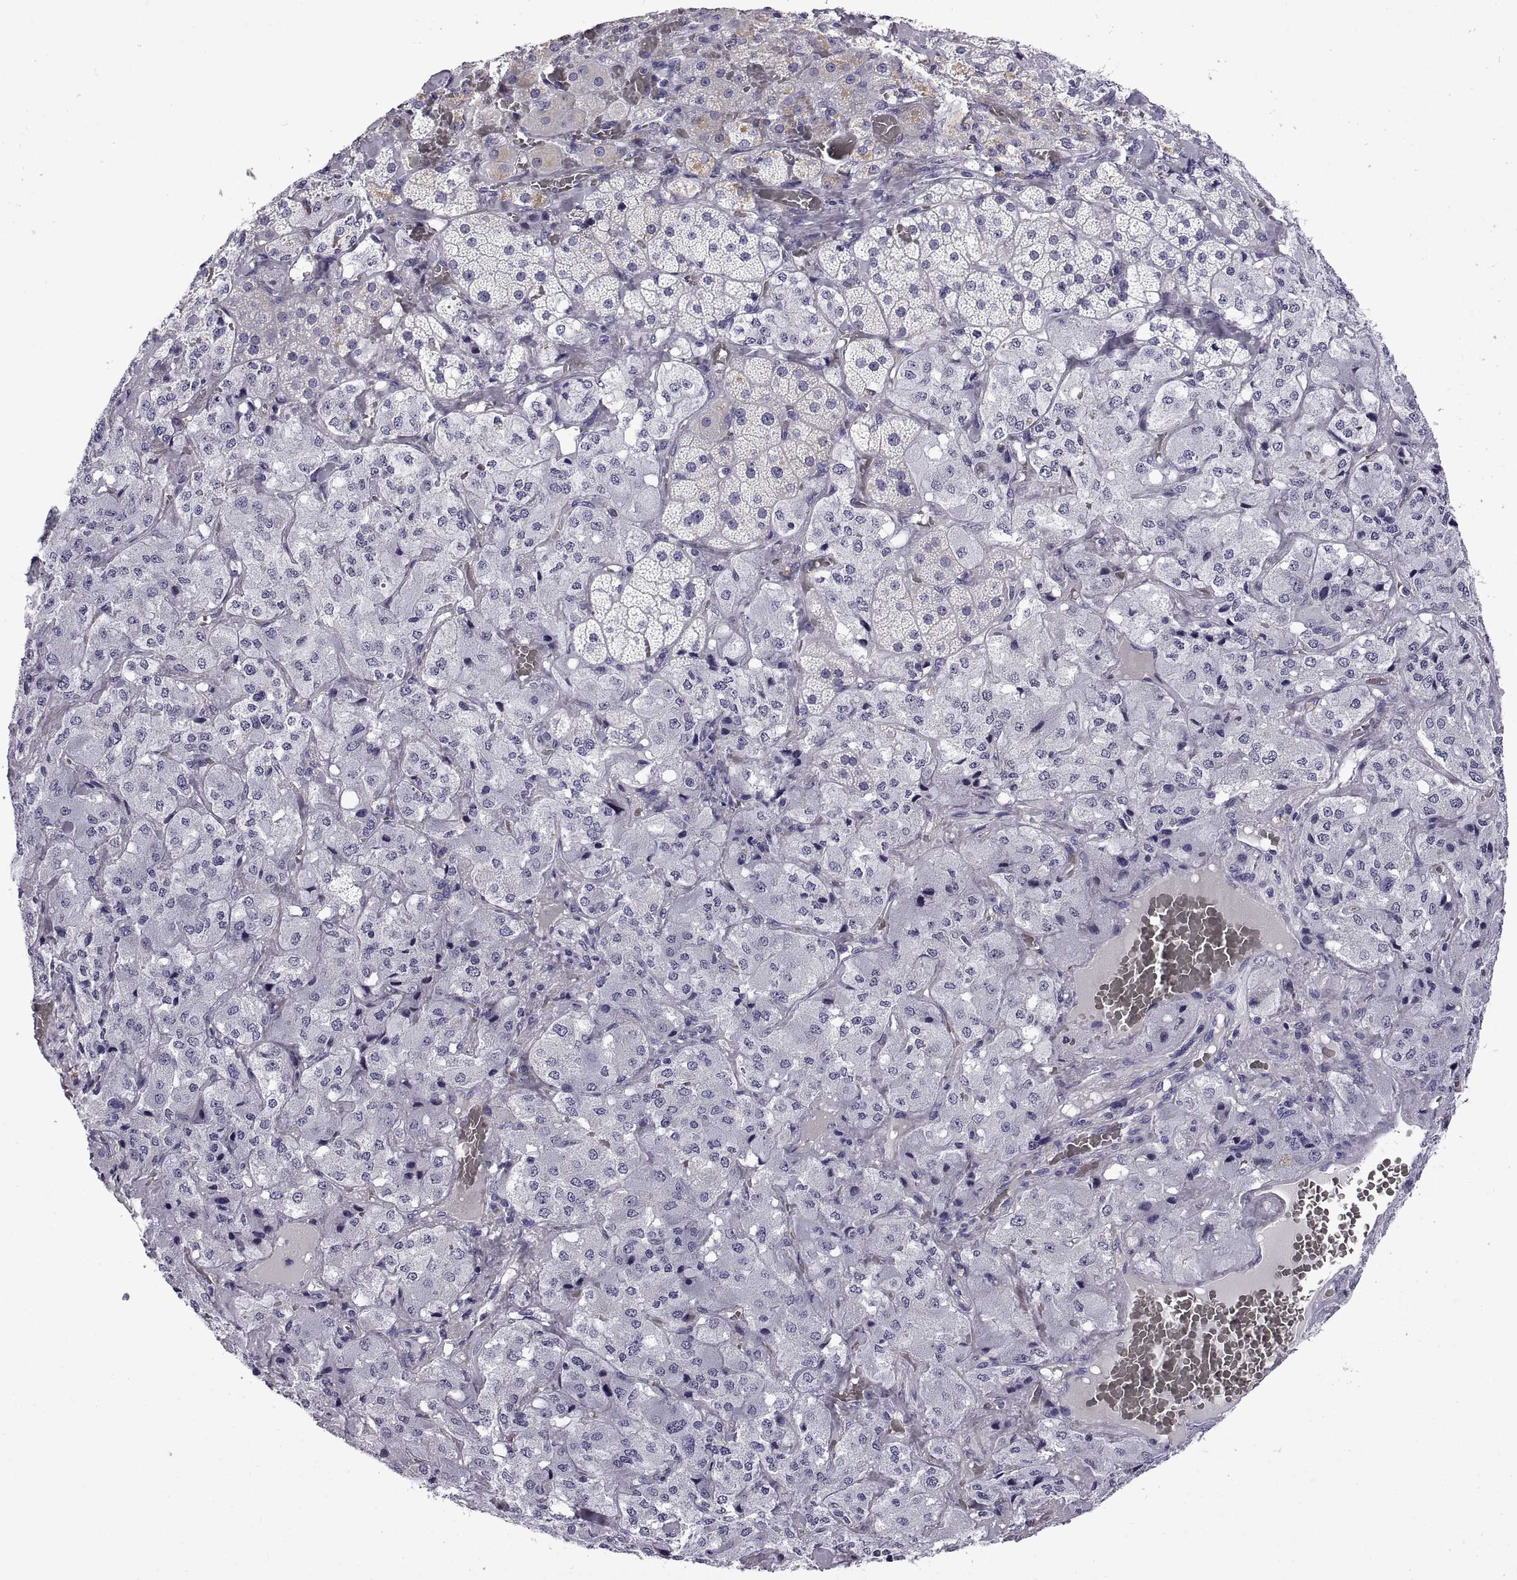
{"staining": {"intensity": "negative", "quantity": "none", "location": "none"}, "tissue": "adrenal gland", "cell_type": "Glandular cells", "image_type": "normal", "snomed": [{"axis": "morphology", "description": "Normal tissue, NOS"}, {"axis": "topography", "description": "Adrenal gland"}], "caption": "Immunohistochemical staining of benign human adrenal gland demonstrates no significant expression in glandular cells. The staining was performed using DAB to visualize the protein expression in brown, while the nuclei were stained in blue with hematoxylin (Magnification: 20x).", "gene": "CRISP1", "patient": {"sex": "male", "age": 57}}